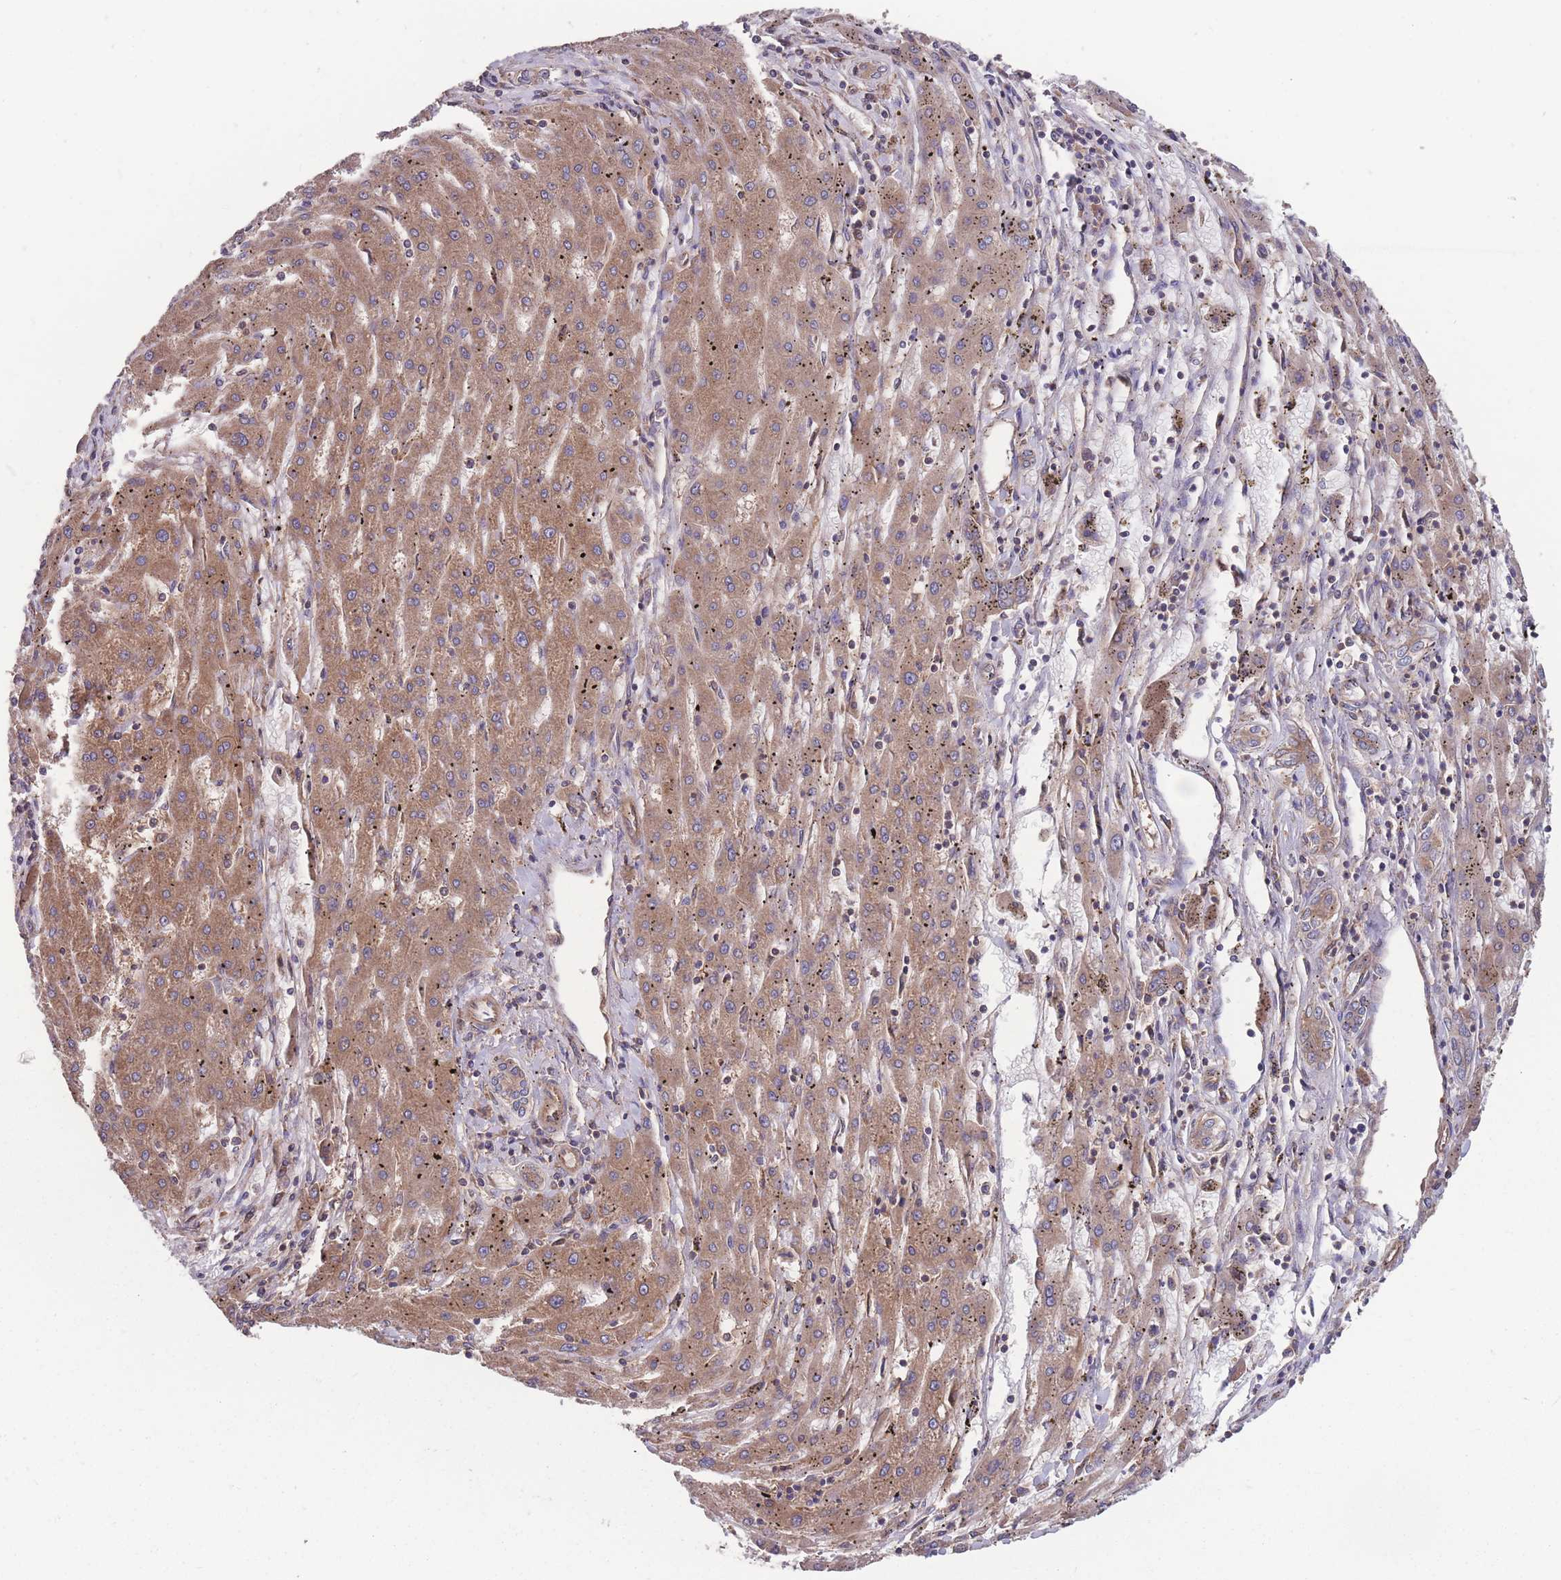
{"staining": {"intensity": "moderate", "quantity": ">75%", "location": "cytoplasmic/membranous"}, "tissue": "liver cancer", "cell_type": "Tumor cells", "image_type": "cancer", "snomed": [{"axis": "morphology", "description": "Carcinoma, Hepatocellular, NOS"}, {"axis": "topography", "description": "Liver"}], "caption": "Immunohistochemistry micrograph of neoplastic tissue: human hepatocellular carcinoma (liver) stained using immunohistochemistry shows medium levels of moderate protein expression localized specifically in the cytoplasmic/membranous of tumor cells, appearing as a cytoplasmic/membranous brown color.", "gene": "ZPR1", "patient": {"sex": "male", "age": 72}}